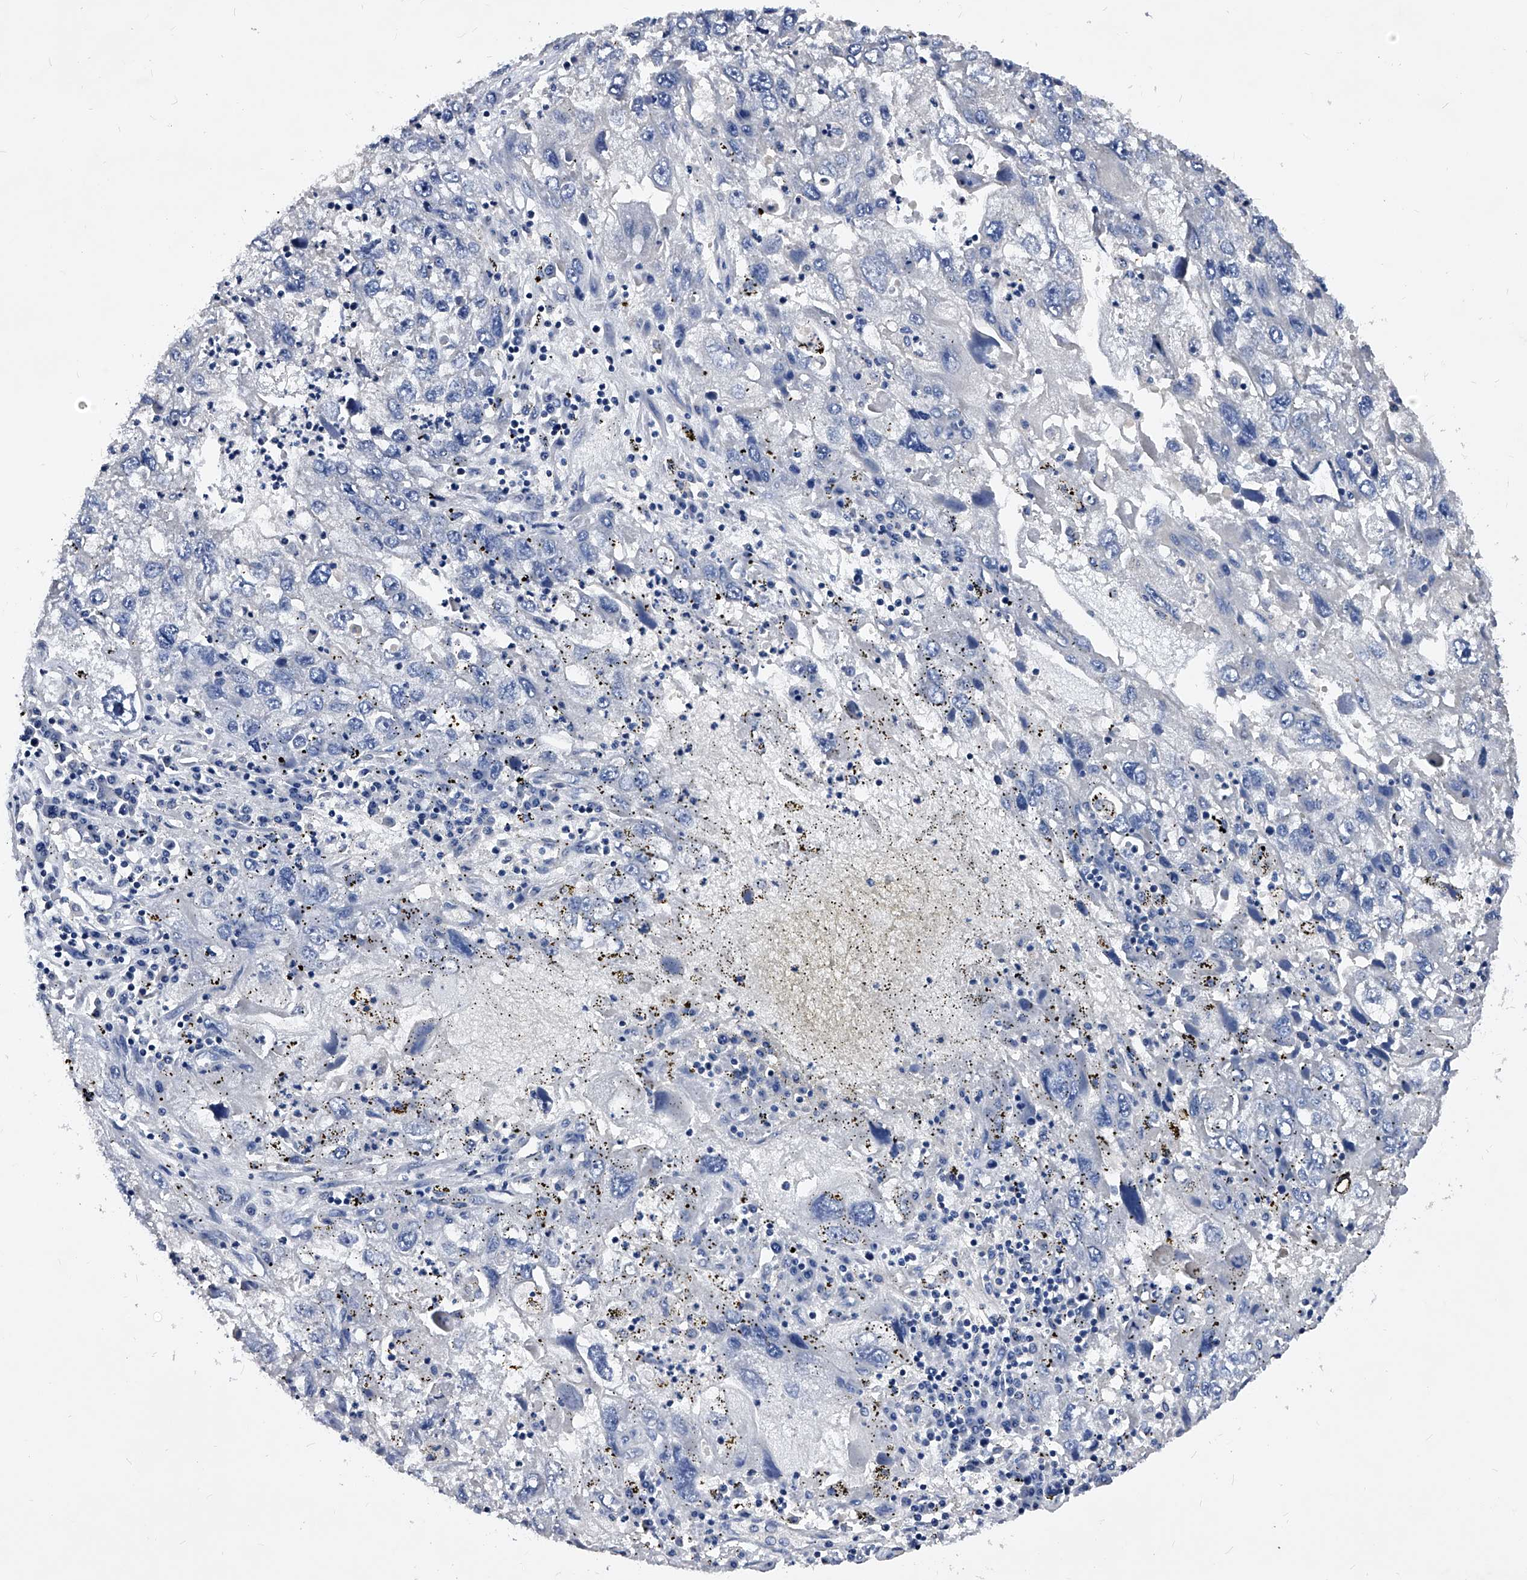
{"staining": {"intensity": "negative", "quantity": "none", "location": "none"}, "tissue": "endometrial cancer", "cell_type": "Tumor cells", "image_type": "cancer", "snomed": [{"axis": "morphology", "description": "Adenocarcinoma, NOS"}, {"axis": "topography", "description": "Endometrium"}], "caption": "Immunohistochemistry of adenocarcinoma (endometrial) exhibits no staining in tumor cells. (DAB (3,3'-diaminobenzidine) immunohistochemistry (IHC) visualized using brightfield microscopy, high magnification).", "gene": "ARL4C", "patient": {"sex": "female", "age": 49}}